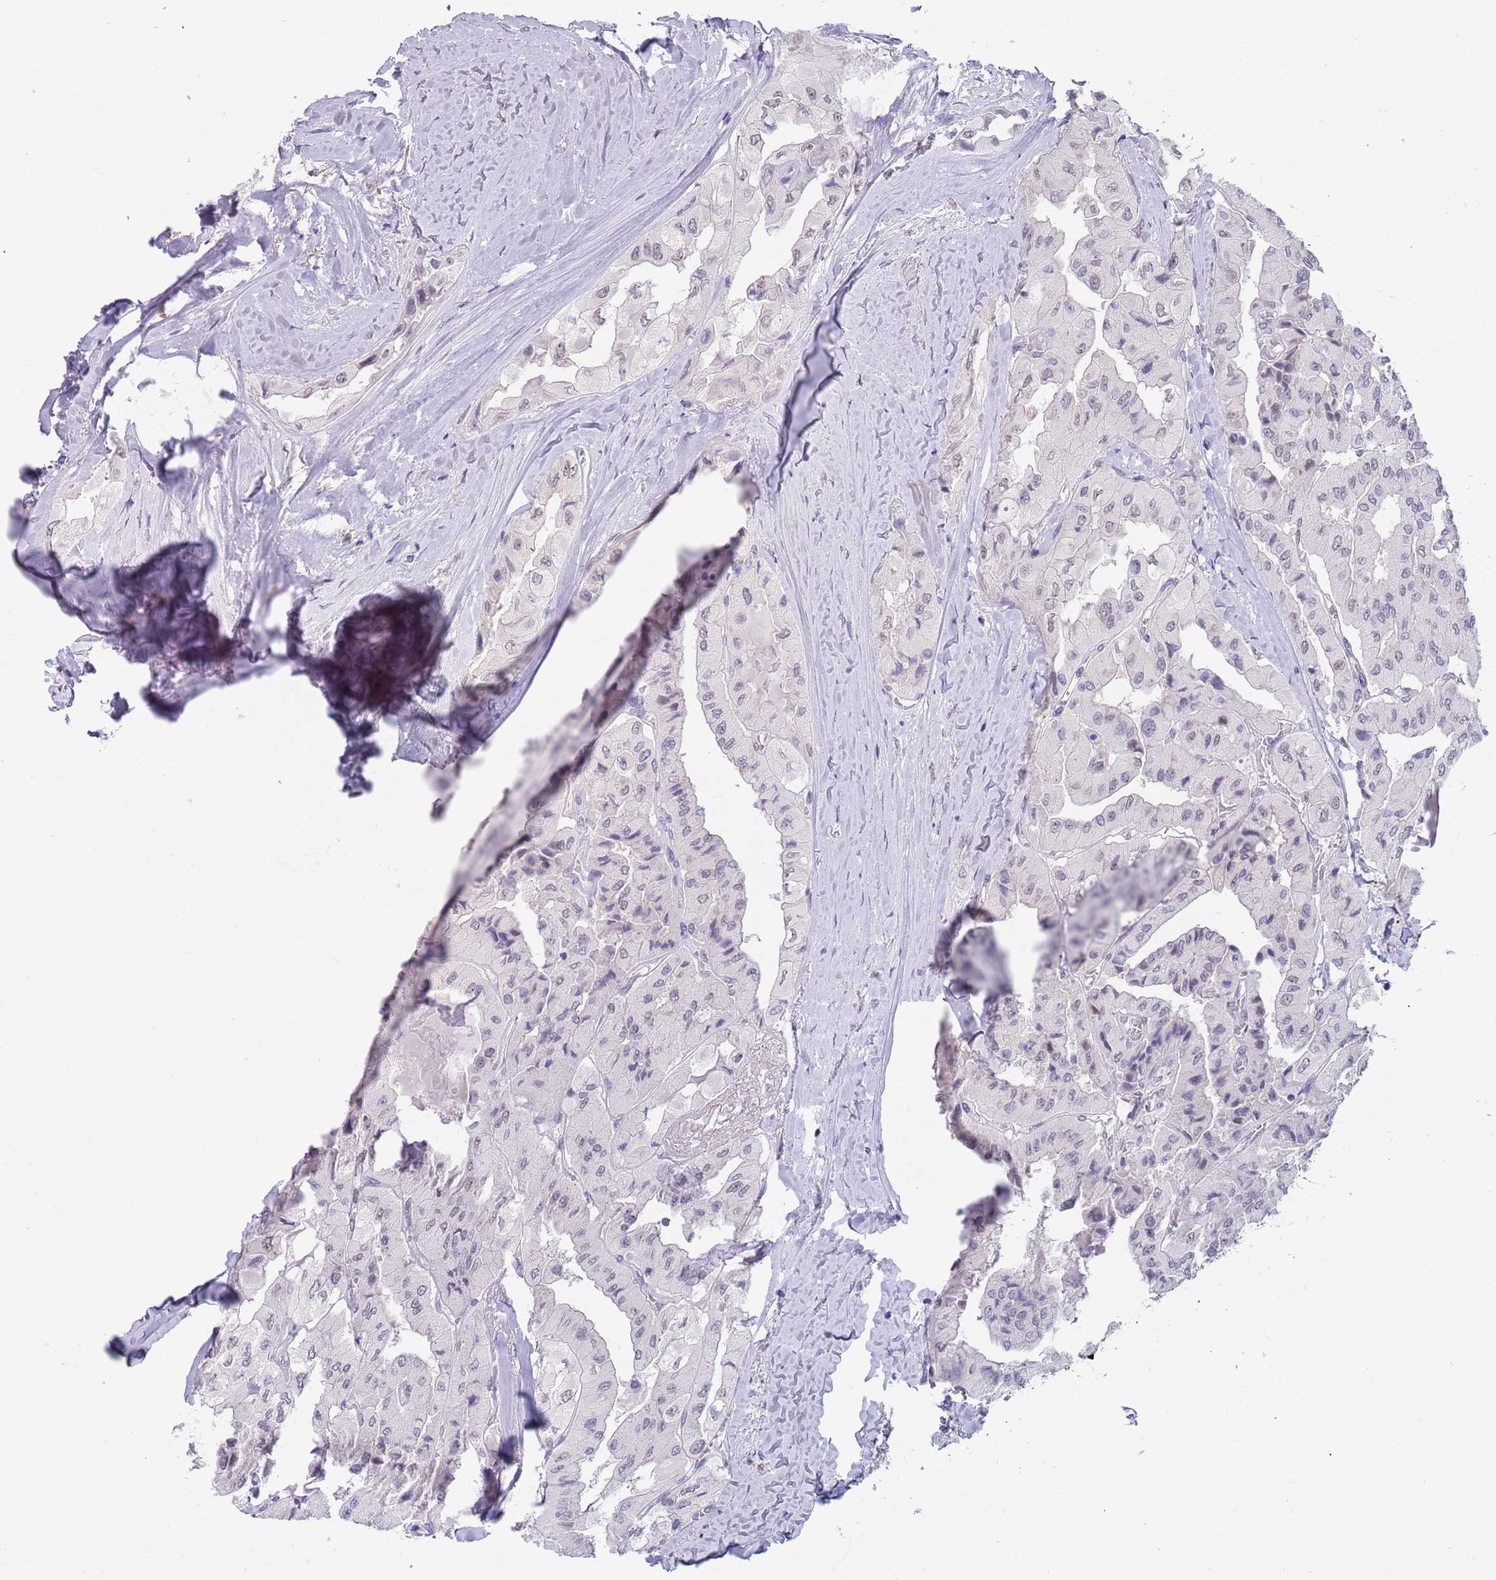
{"staining": {"intensity": "negative", "quantity": "none", "location": "none"}, "tissue": "thyroid cancer", "cell_type": "Tumor cells", "image_type": "cancer", "snomed": [{"axis": "morphology", "description": "Normal tissue, NOS"}, {"axis": "morphology", "description": "Papillary adenocarcinoma, NOS"}, {"axis": "topography", "description": "Thyroid gland"}], "caption": "Immunohistochemistry image of human papillary adenocarcinoma (thyroid) stained for a protein (brown), which demonstrates no positivity in tumor cells. The staining is performed using DAB (3,3'-diaminobenzidine) brown chromogen with nuclei counter-stained in using hematoxylin.", "gene": "TNRC6C", "patient": {"sex": "female", "age": 59}}